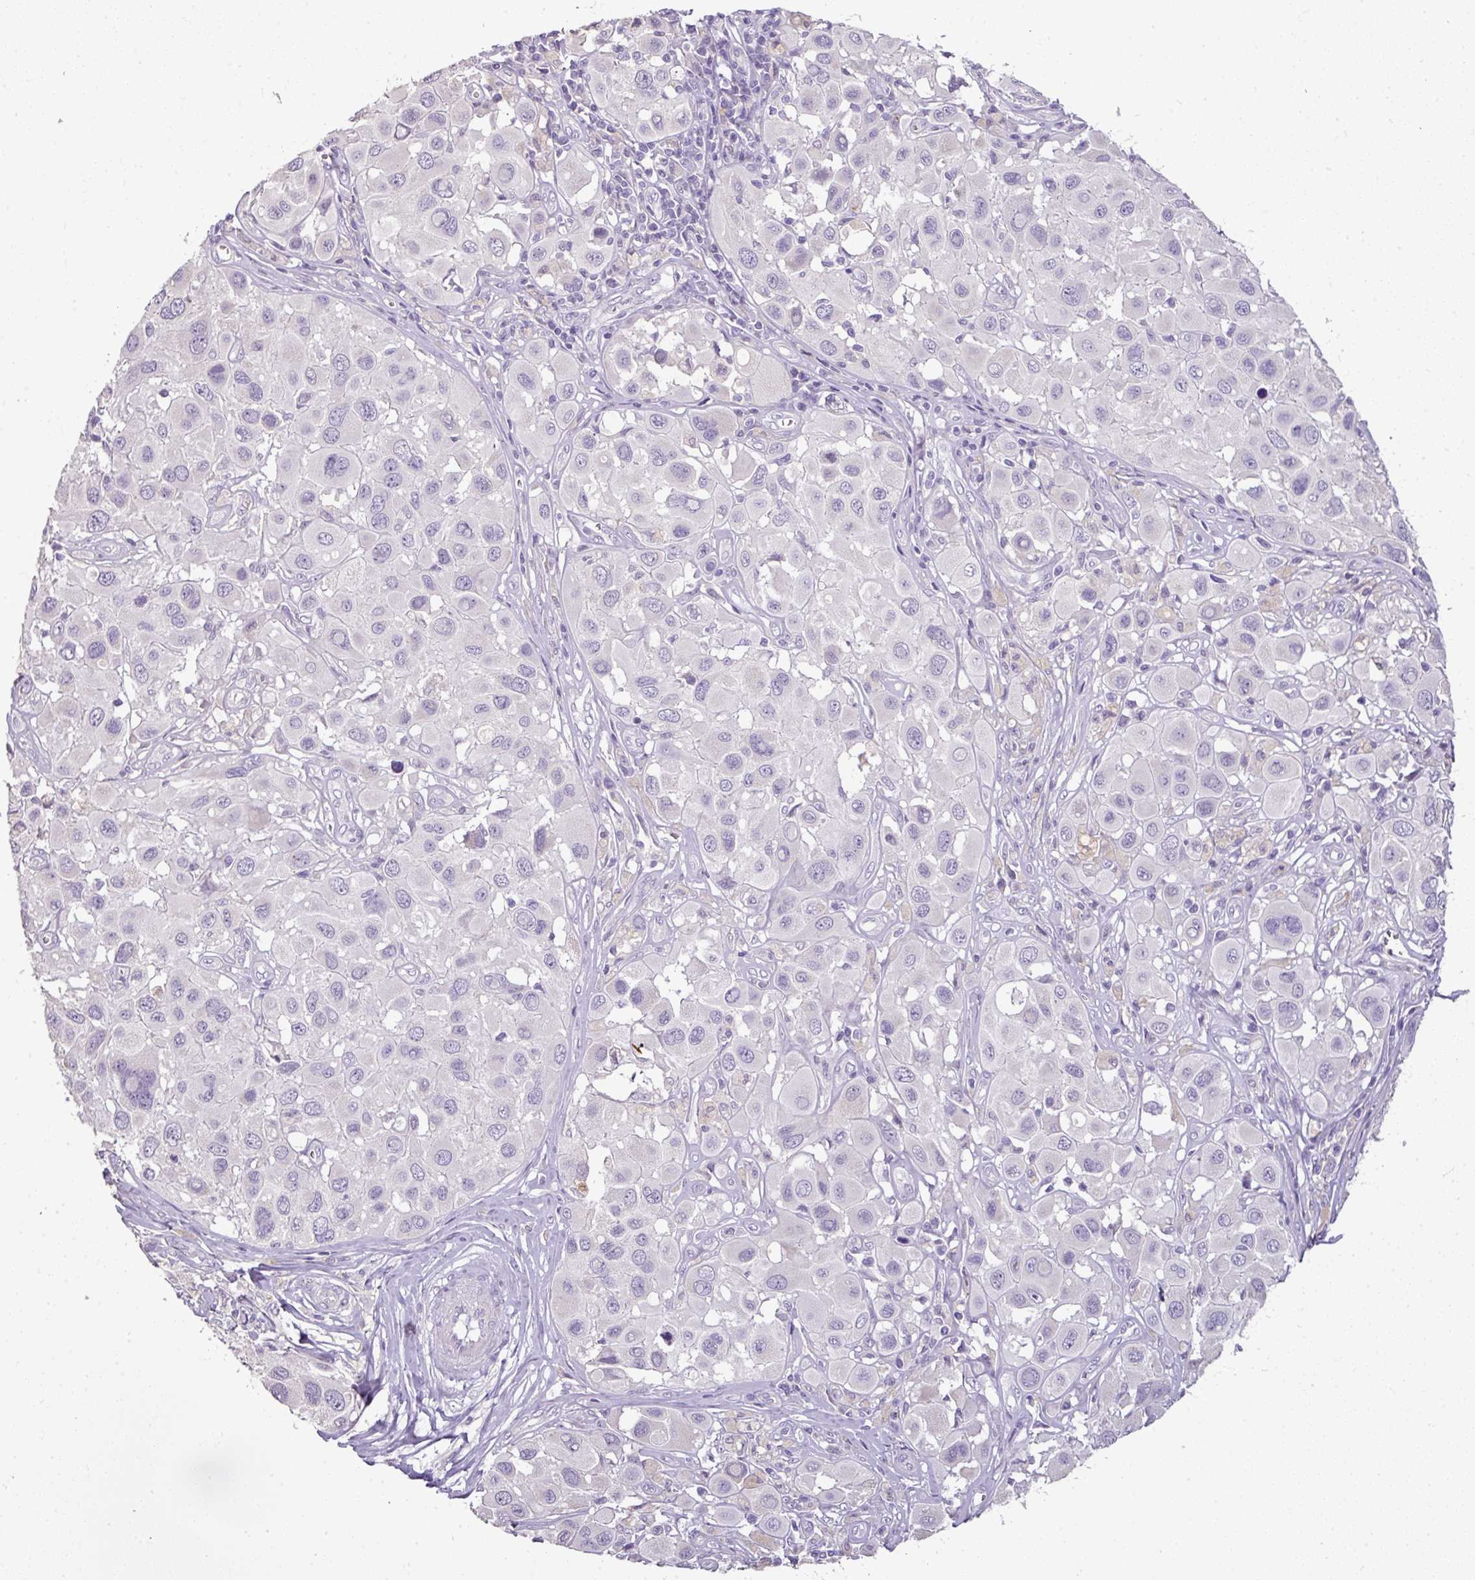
{"staining": {"intensity": "negative", "quantity": "none", "location": "none"}, "tissue": "melanoma", "cell_type": "Tumor cells", "image_type": "cancer", "snomed": [{"axis": "morphology", "description": "Malignant melanoma, Metastatic site"}, {"axis": "topography", "description": "Skin"}], "caption": "DAB immunohistochemical staining of malignant melanoma (metastatic site) displays no significant expression in tumor cells.", "gene": "BRINP2", "patient": {"sex": "male", "age": 41}}